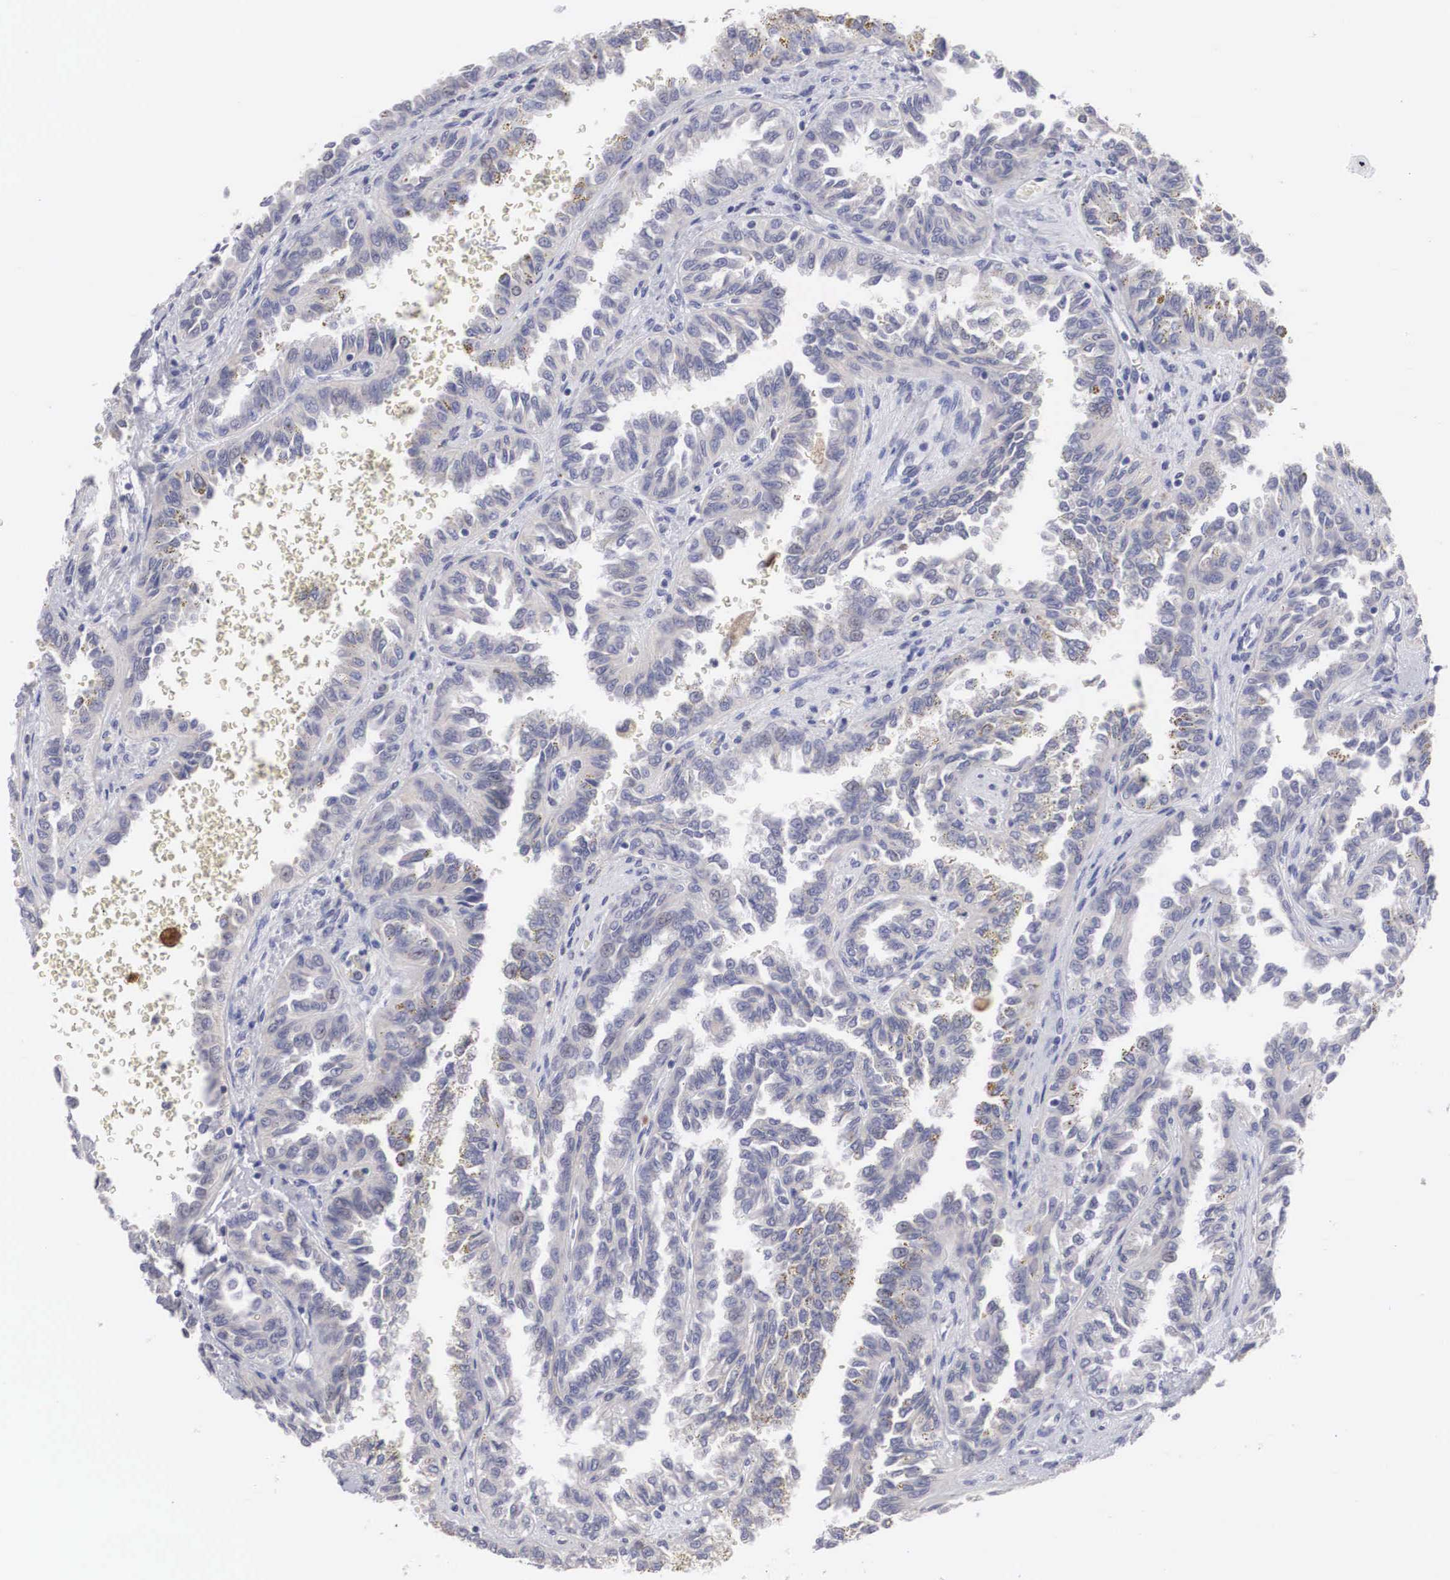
{"staining": {"intensity": "weak", "quantity": "25%-75%", "location": "cytoplasmic/membranous"}, "tissue": "renal cancer", "cell_type": "Tumor cells", "image_type": "cancer", "snomed": [{"axis": "morphology", "description": "Inflammation, NOS"}, {"axis": "morphology", "description": "Adenocarcinoma, NOS"}, {"axis": "topography", "description": "Kidney"}], "caption": "This photomicrograph demonstrates renal cancer stained with IHC to label a protein in brown. The cytoplasmic/membranous of tumor cells show weak positivity for the protein. Nuclei are counter-stained blue.", "gene": "HMOX1", "patient": {"sex": "male", "age": 68}}